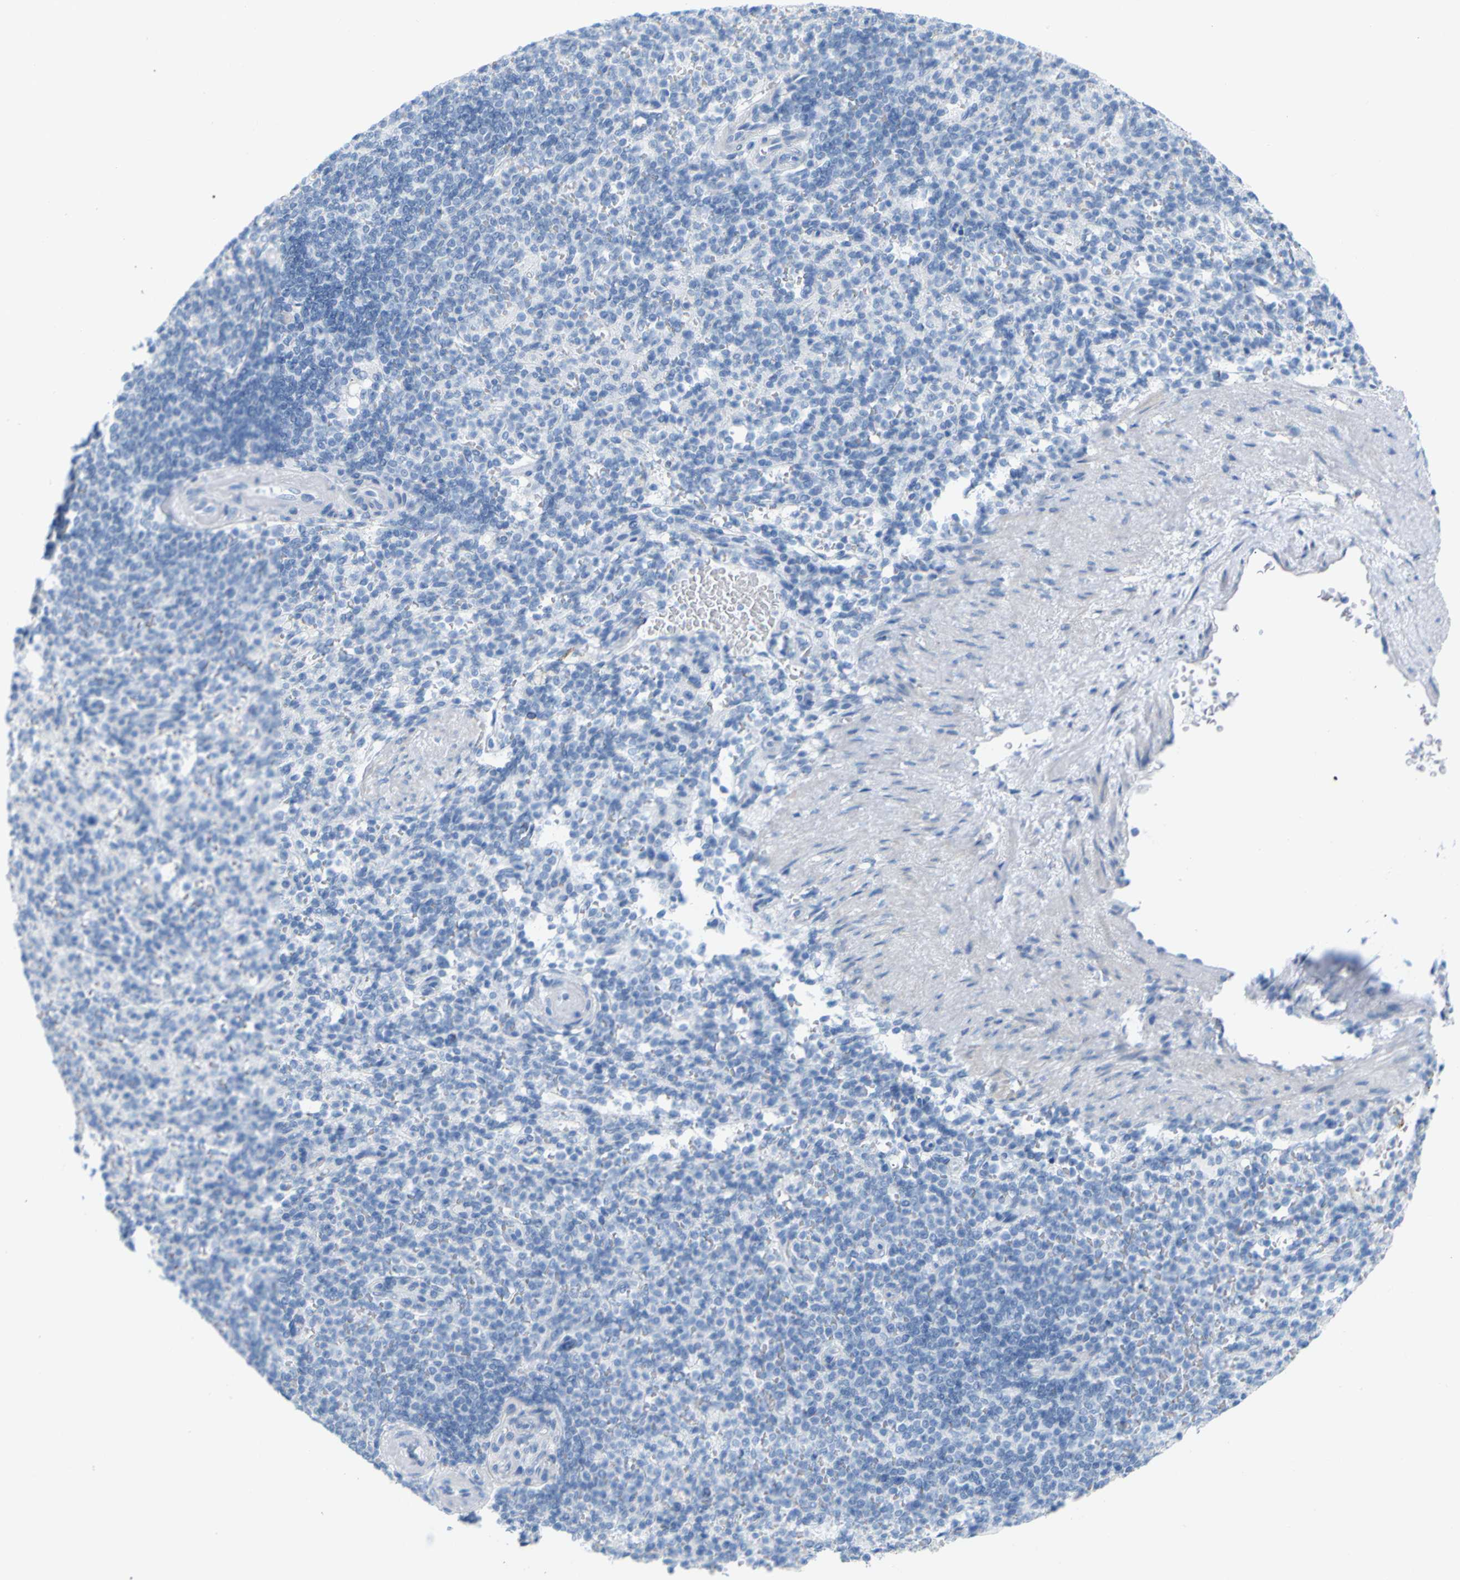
{"staining": {"intensity": "negative", "quantity": "none", "location": "none"}, "tissue": "spleen", "cell_type": "Cells in red pulp", "image_type": "normal", "snomed": [{"axis": "morphology", "description": "Normal tissue, NOS"}, {"axis": "topography", "description": "Spleen"}], "caption": "Immunohistochemistry histopathology image of benign spleen stained for a protein (brown), which exhibits no staining in cells in red pulp. Brightfield microscopy of immunohistochemistry (IHC) stained with DAB (3,3'-diaminobenzidine) (brown) and hematoxylin (blue), captured at high magnification.", "gene": "OPN1SW", "patient": {"sex": "female", "age": 74}}